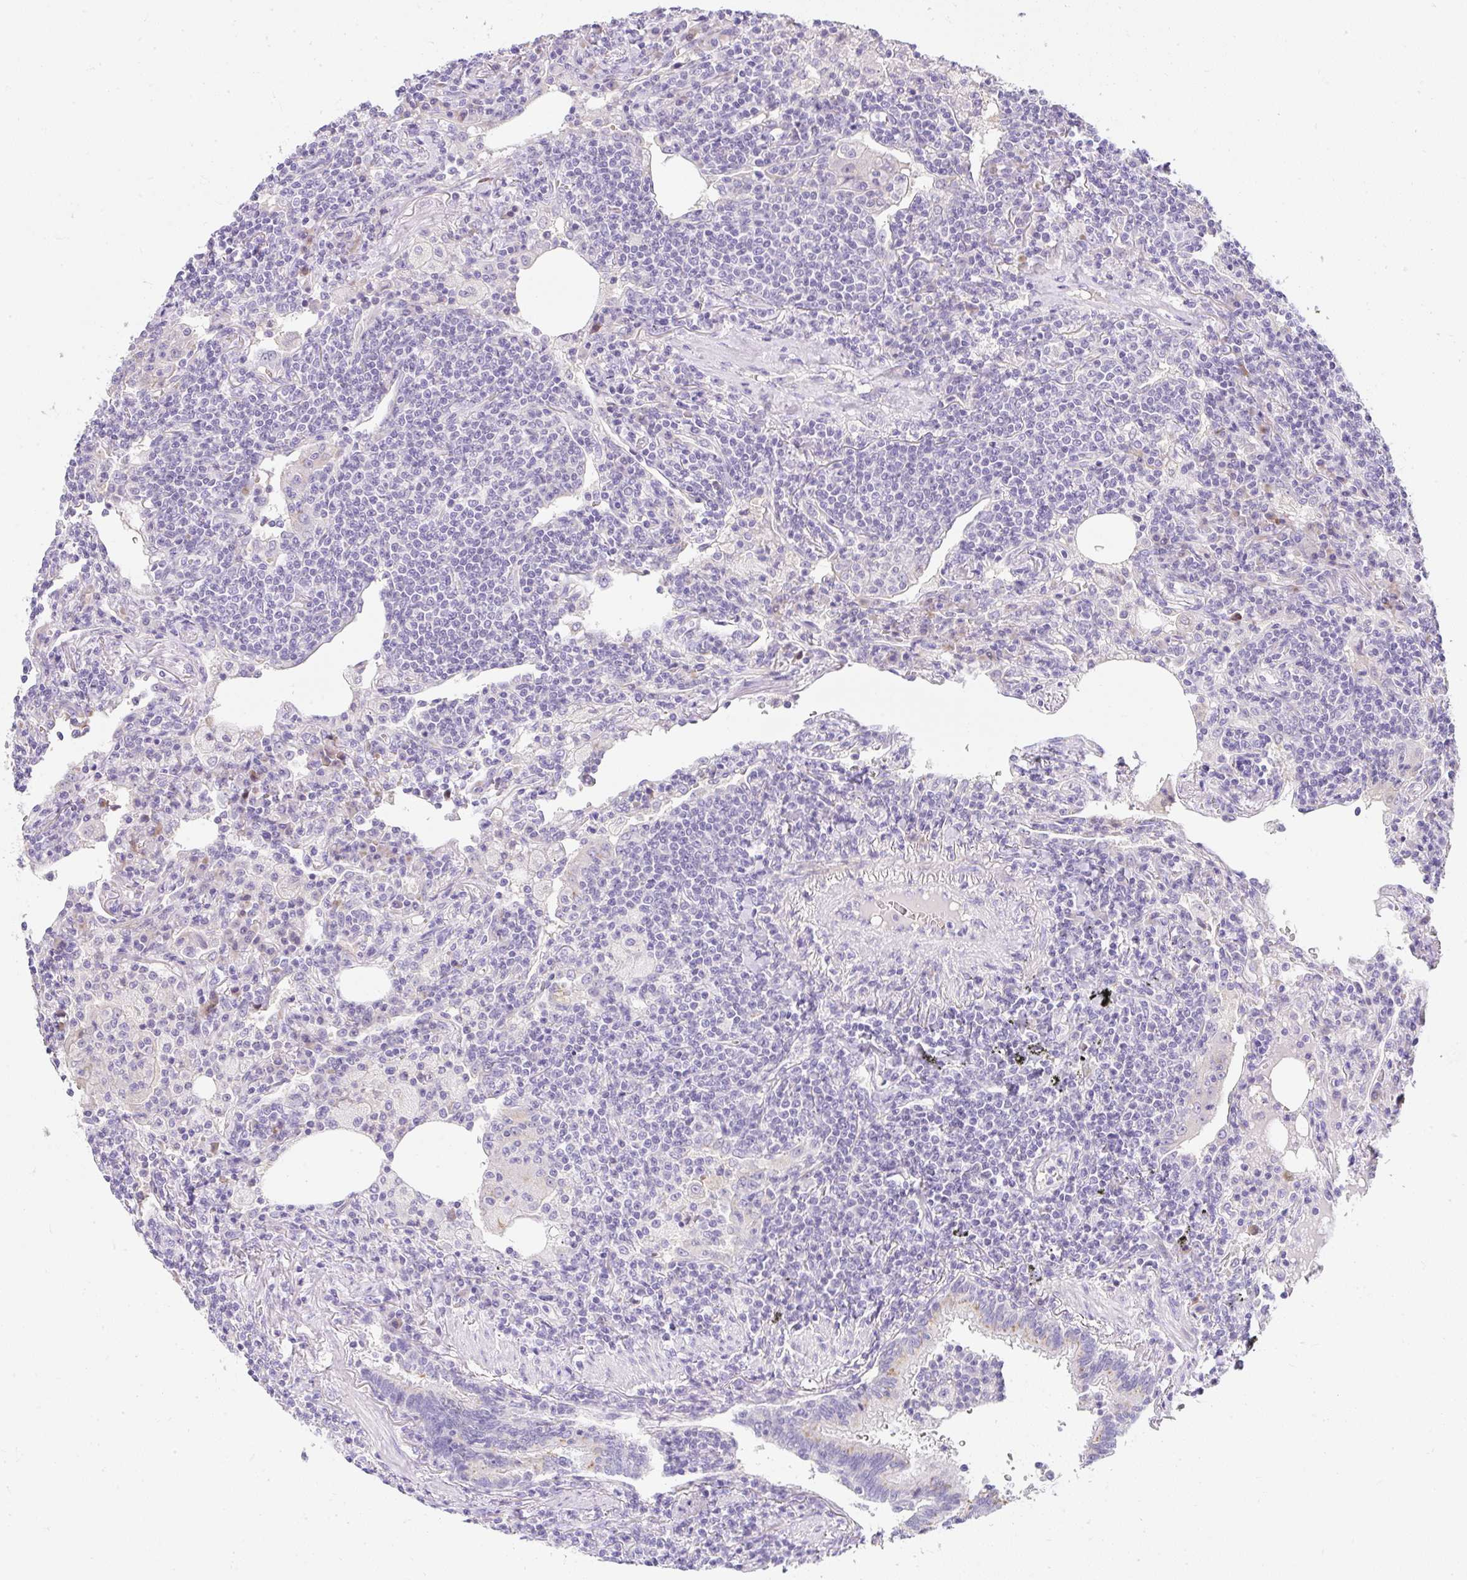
{"staining": {"intensity": "negative", "quantity": "none", "location": "none"}, "tissue": "lymphoma", "cell_type": "Tumor cells", "image_type": "cancer", "snomed": [{"axis": "morphology", "description": "Malignant lymphoma, non-Hodgkin's type, Low grade"}, {"axis": "topography", "description": "Lung"}], "caption": "An image of human lymphoma is negative for staining in tumor cells.", "gene": "DTX4", "patient": {"sex": "female", "age": 71}}